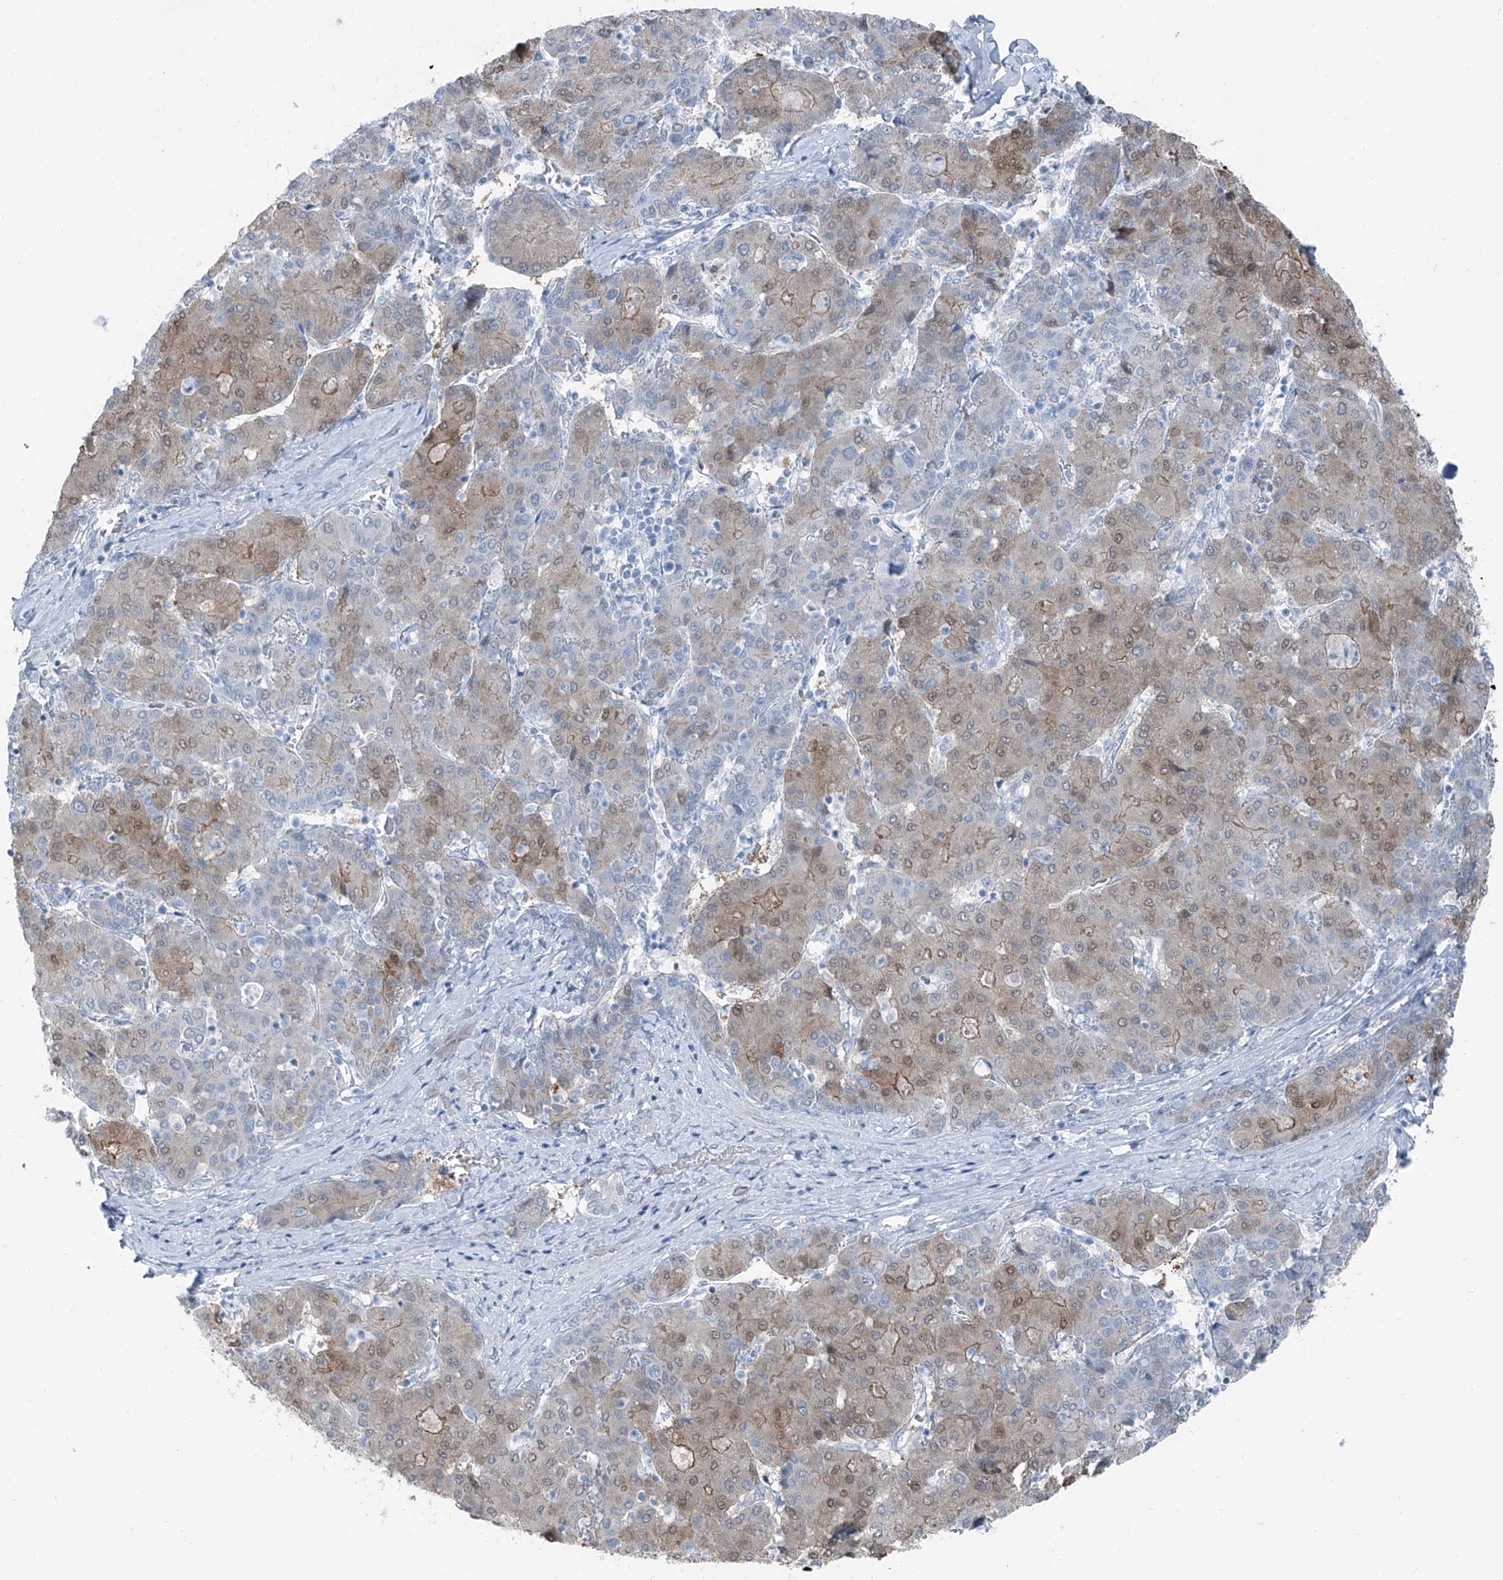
{"staining": {"intensity": "weak", "quantity": "25%-75%", "location": "cytoplasmic/membranous,nuclear"}, "tissue": "liver cancer", "cell_type": "Tumor cells", "image_type": "cancer", "snomed": [{"axis": "morphology", "description": "Carcinoma, Hepatocellular, NOS"}, {"axis": "topography", "description": "Liver"}], "caption": "Immunohistochemical staining of human liver cancer displays low levels of weak cytoplasmic/membranous and nuclear expression in approximately 25%-75% of tumor cells. The protein is stained brown, and the nuclei are stained in blue (DAB (3,3'-diaminobenzidine) IHC with brightfield microscopy, high magnification).", "gene": "RGN", "patient": {"sex": "male", "age": 65}}